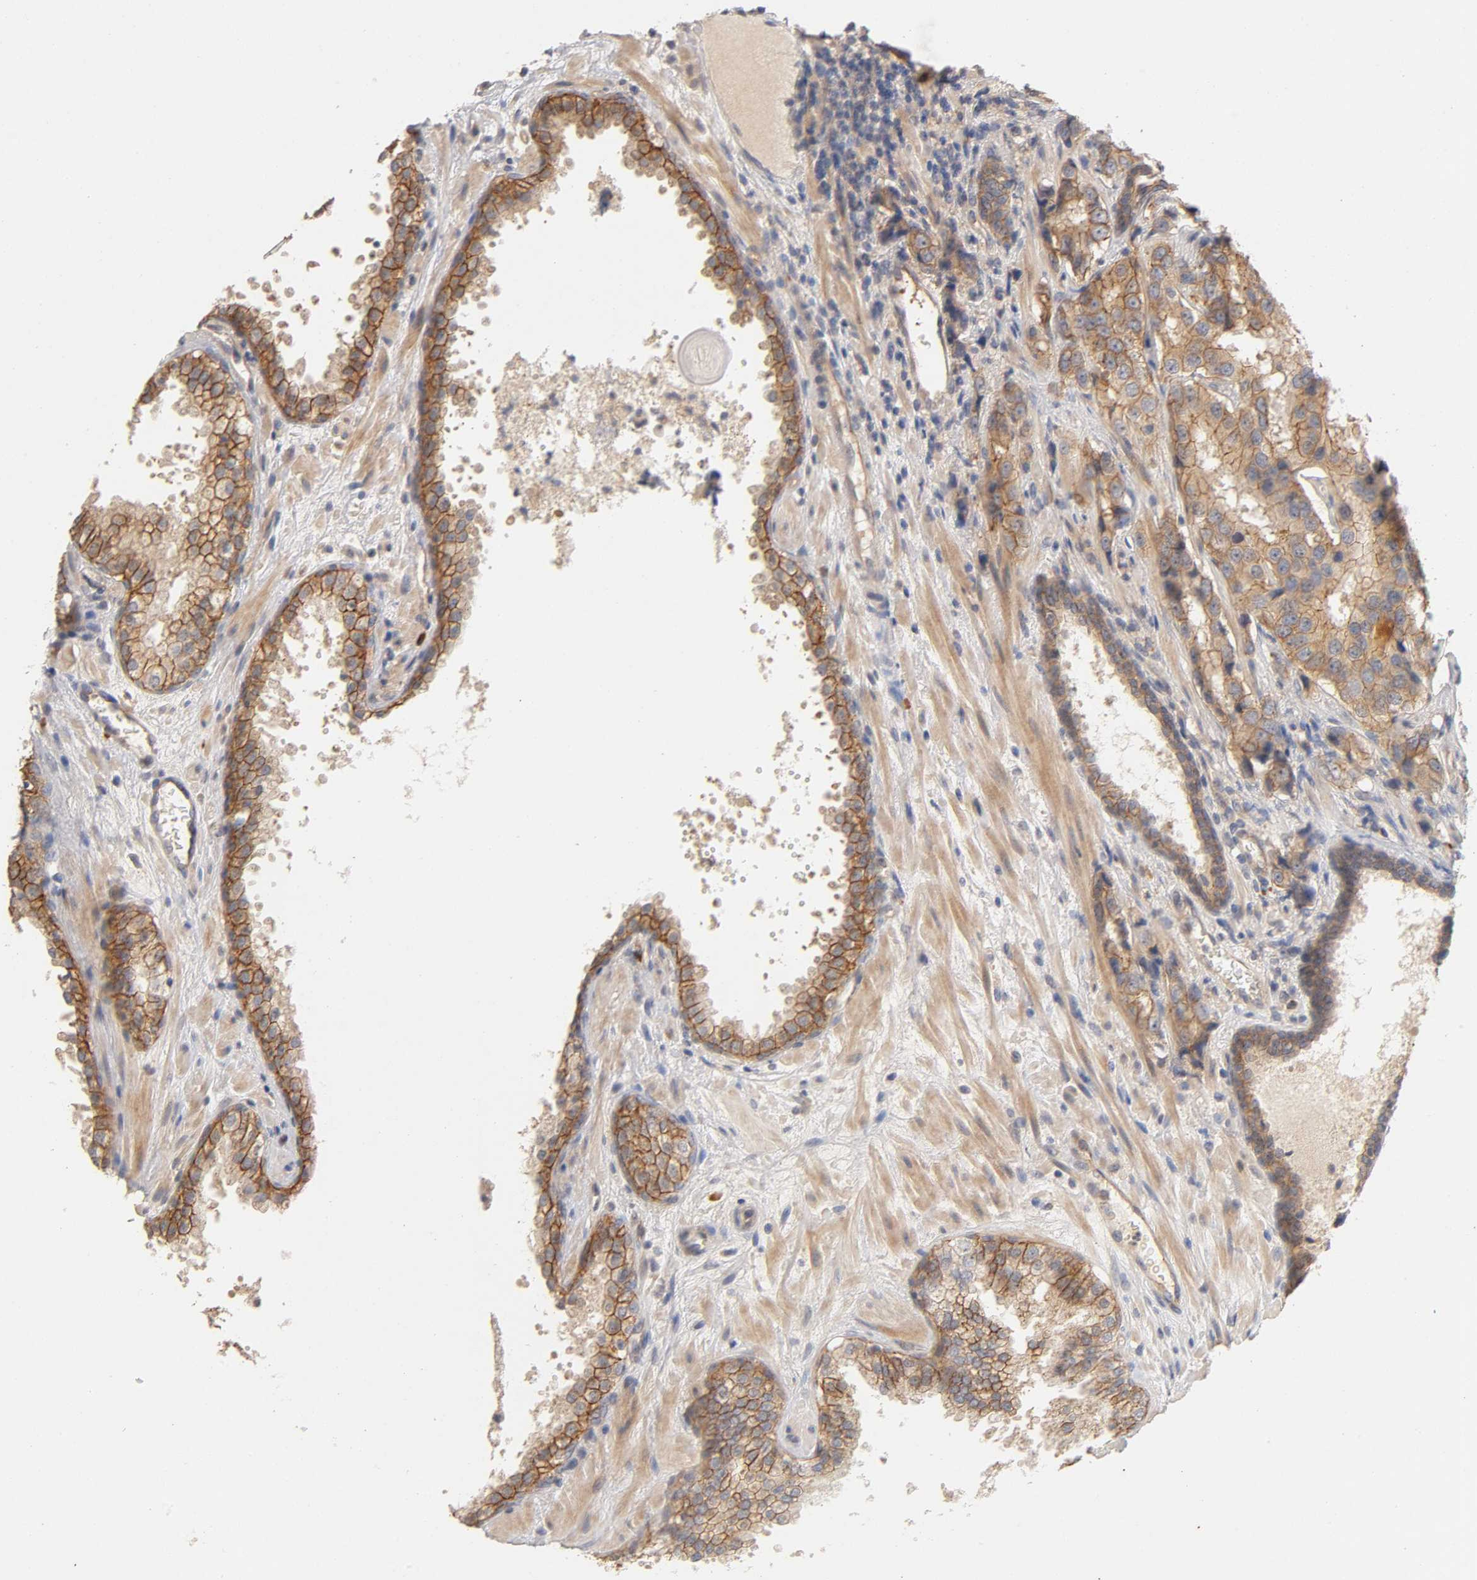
{"staining": {"intensity": "moderate", "quantity": ">75%", "location": "cytoplasmic/membranous"}, "tissue": "prostate cancer", "cell_type": "Tumor cells", "image_type": "cancer", "snomed": [{"axis": "morphology", "description": "Adenocarcinoma, High grade"}, {"axis": "topography", "description": "Prostate"}], "caption": "Protein staining by immunohistochemistry (IHC) reveals moderate cytoplasmic/membranous staining in approximately >75% of tumor cells in prostate high-grade adenocarcinoma.", "gene": "PDZD11", "patient": {"sex": "male", "age": 58}}